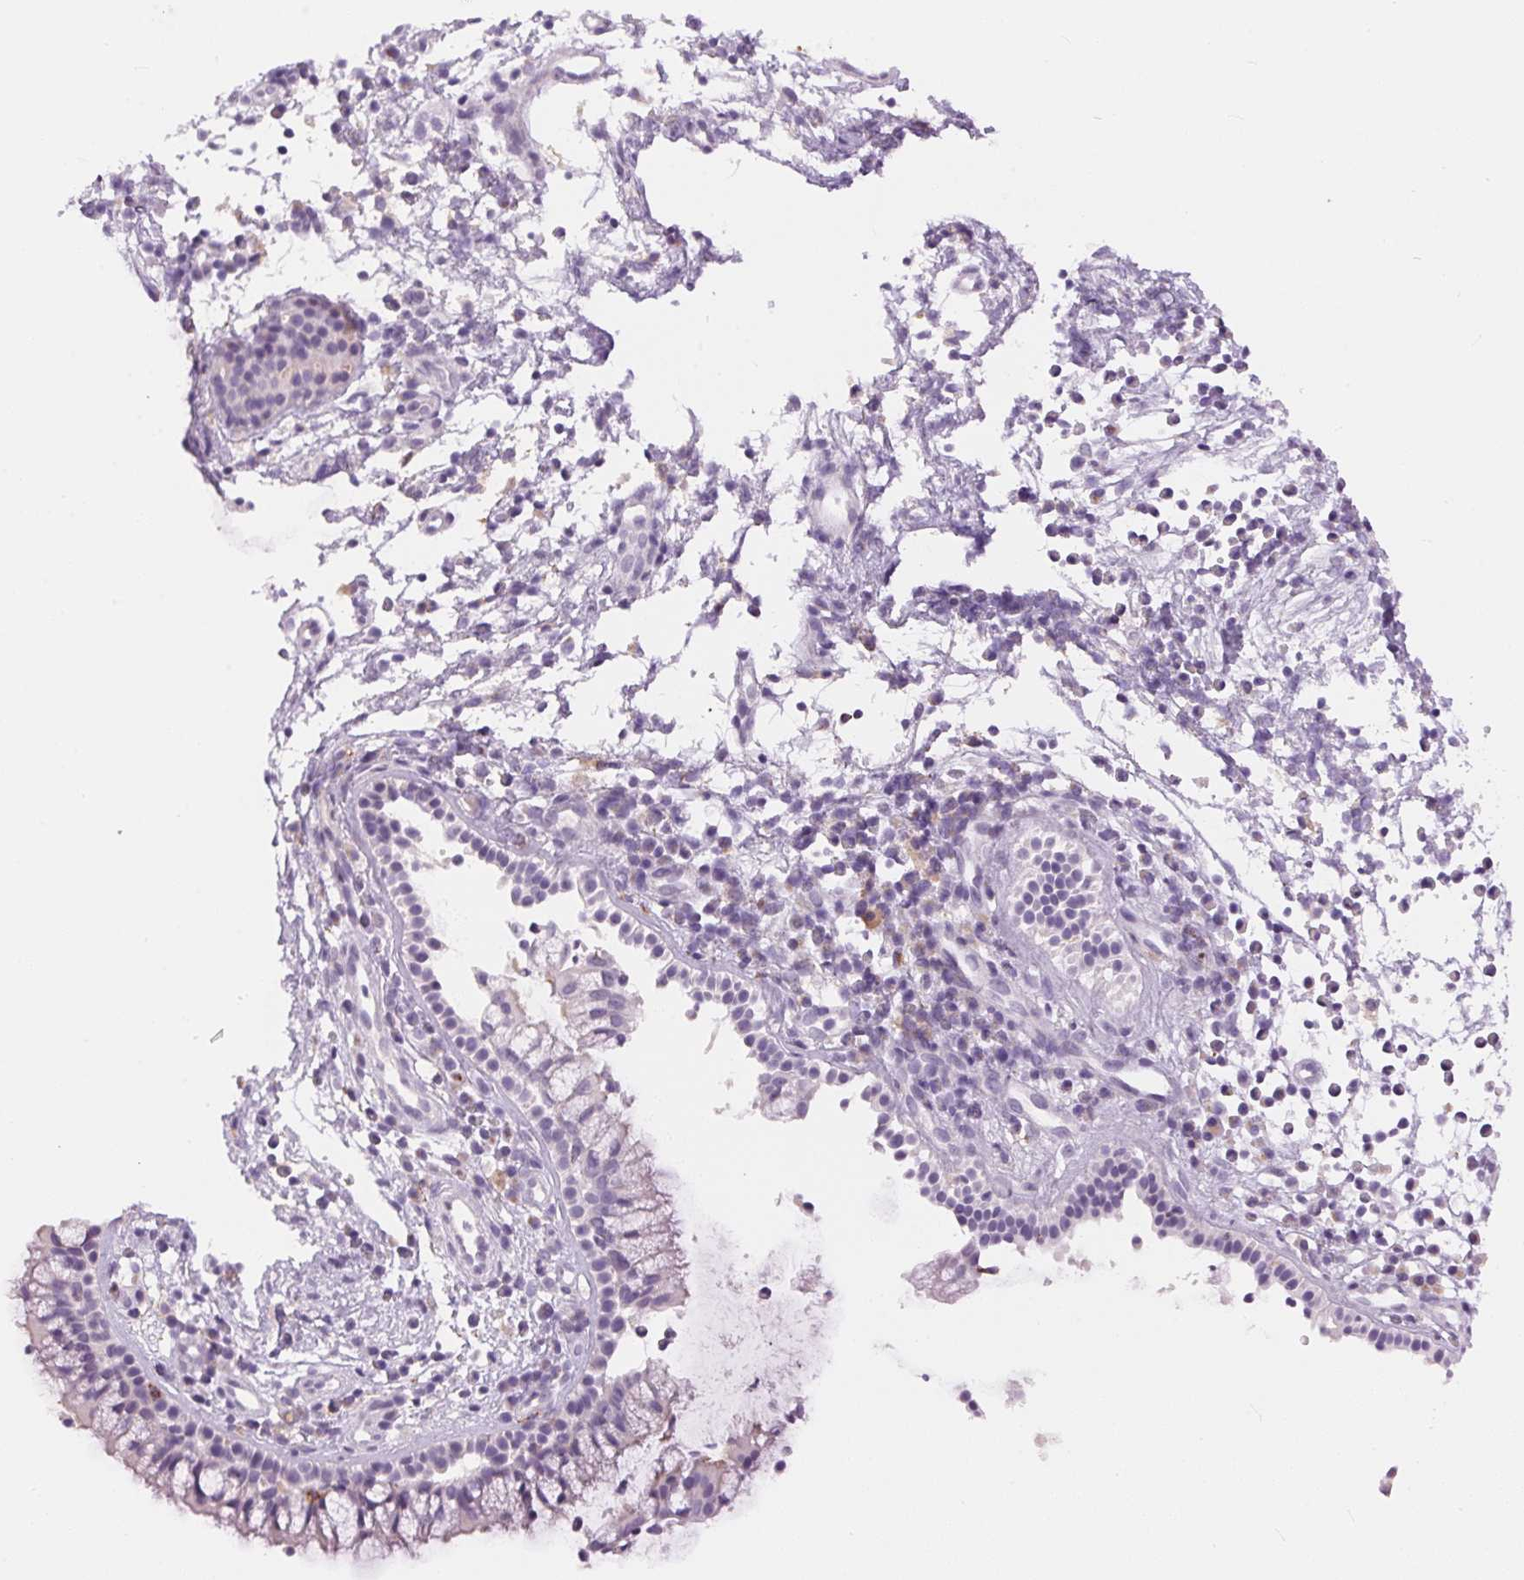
{"staining": {"intensity": "negative", "quantity": "none", "location": "none"}, "tissue": "nasopharynx", "cell_type": "Respiratory epithelial cells", "image_type": "normal", "snomed": [{"axis": "morphology", "description": "Normal tissue, NOS"}, {"axis": "topography", "description": "Nasopharynx"}], "caption": "Immunohistochemistry micrograph of normal nasopharynx: human nasopharynx stained with DAB (3,3'-diaminobenzidine) demonstrates no significant protein staining in respiratory epithelial cells.", "gene": "PNLIPRP3", "patient": {"sex": "male", "age": 77}}